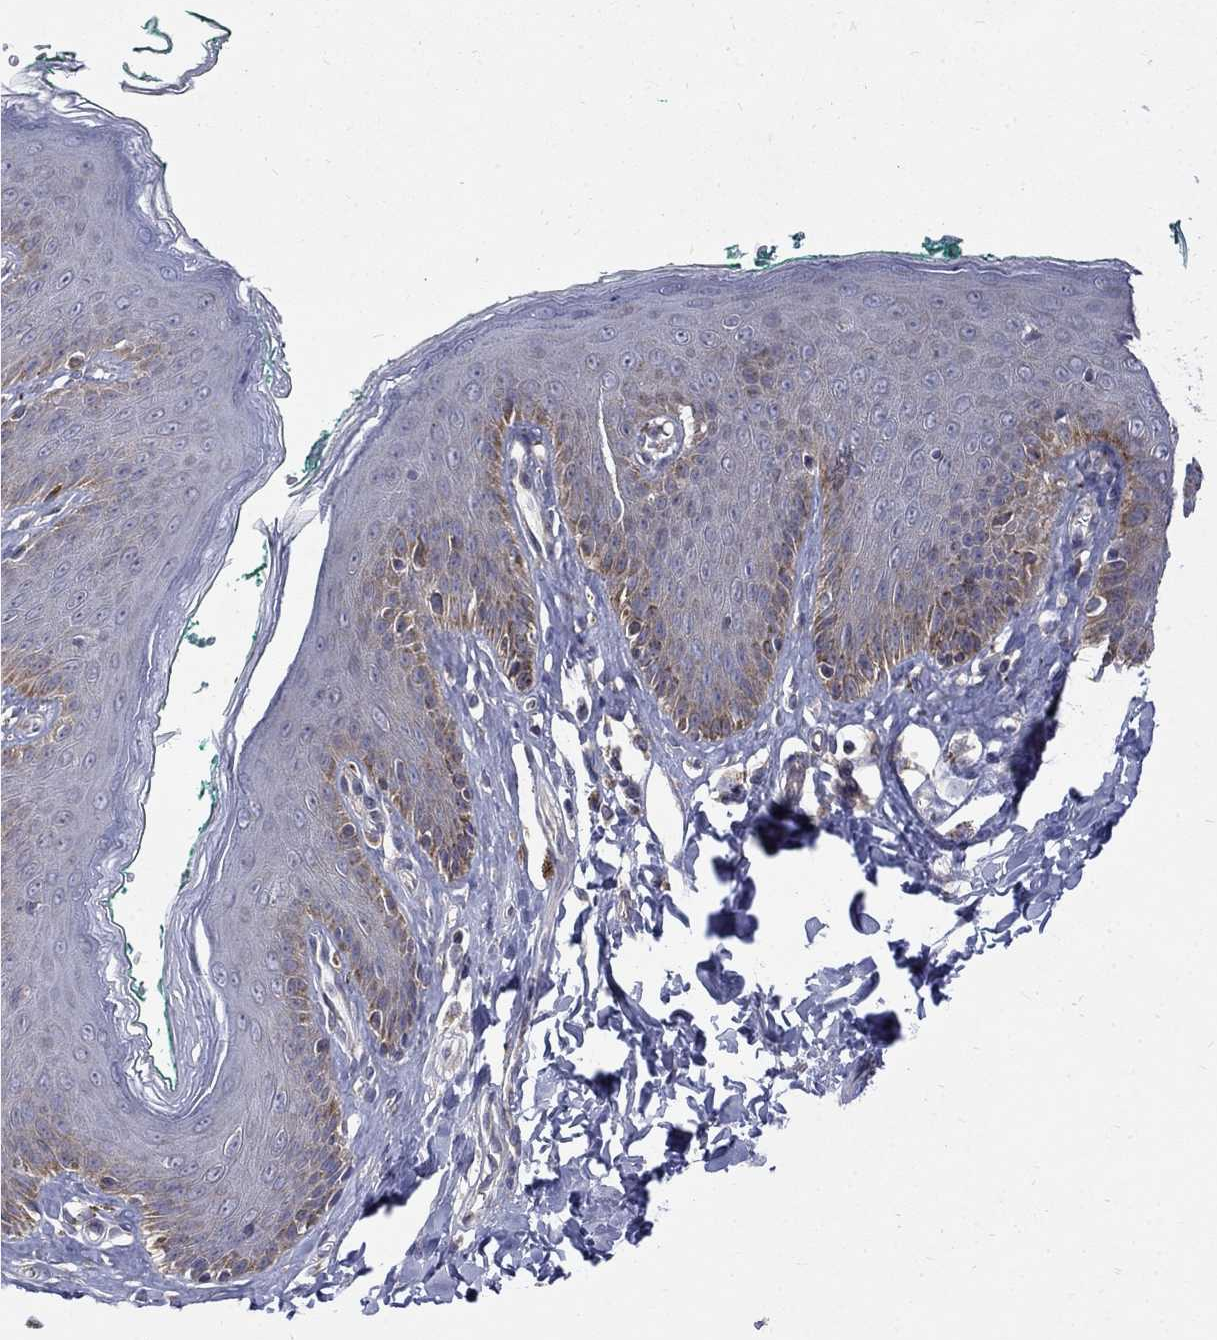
{"staining": {"intensity": "moderate", "quantity": "<25%", "location": "cytoplasmic/membranous"}, "tissue": "skin", "cell_type": "Epidermal cells", "image_type": "normal", "snomed": [{"axis": "morphology", "description": "Normal tissue, NOS"}, {"axis": "topography", "description": "Vulva"}], "caption": "Immunohistochemical staining of unremarkable skin shows low levels of moderate cytoplasmic/membranous staining in approximately <25% of epidermal cells.", "gene": "SH2B1", "patient": {"sex": "female", "age": 66}}